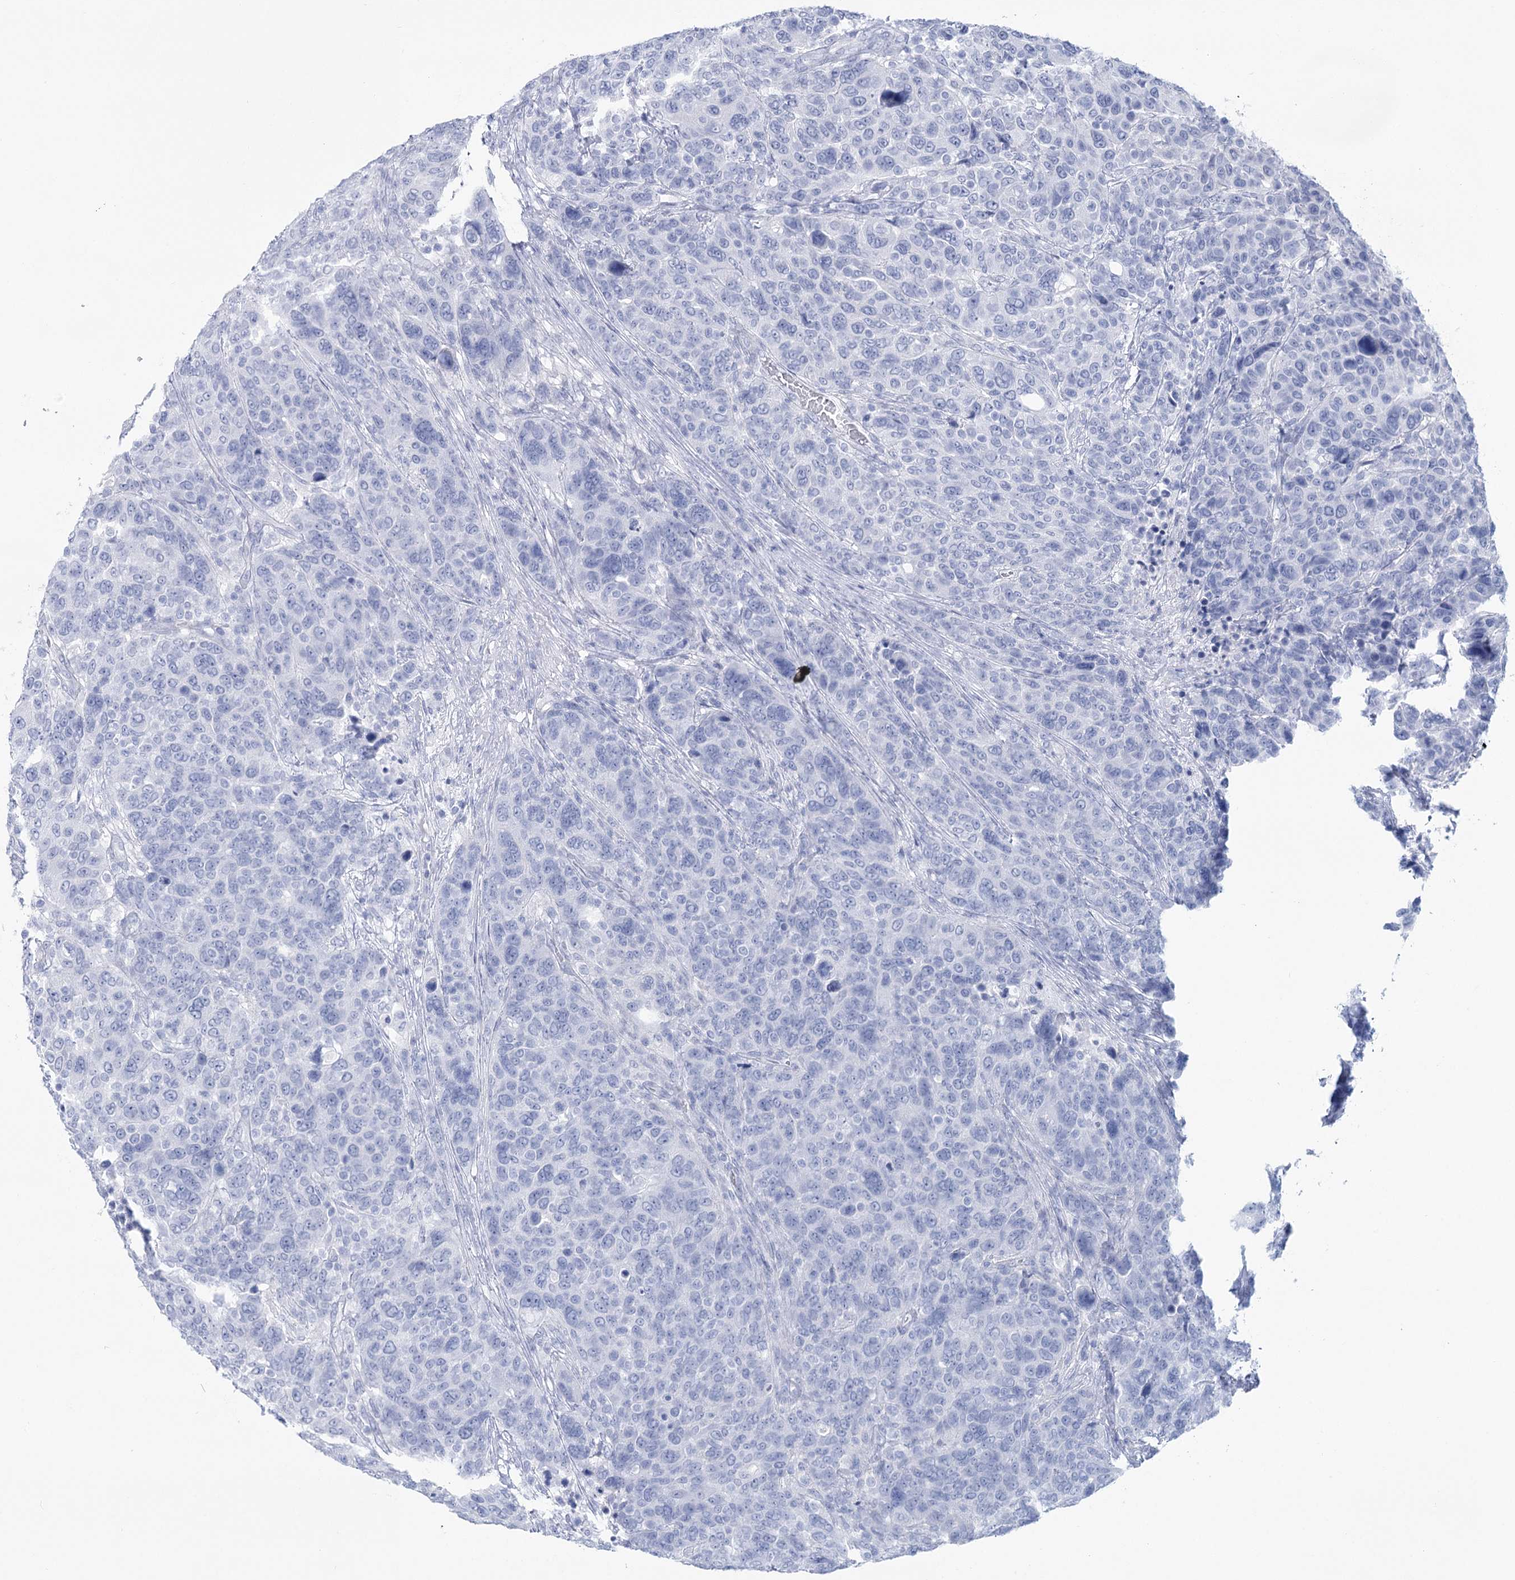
{"staining": {"intensity": "negative", "quantity": "none", "location": "none"}, "tissue": "breast cancer", "cell_type": "Tumor cells", "image_type": "cancer", "snomed": [{"axis": "morphology", "description": "Duct carcinoma"}, {"axis": "topography", "description": "Breast"}], "caption": "Immunohistochemical staining of breast cancer shows no significant positivity in tumor cells.", "gene": "CCDC88A", "patient": {"sex": "female", "age": 37}}